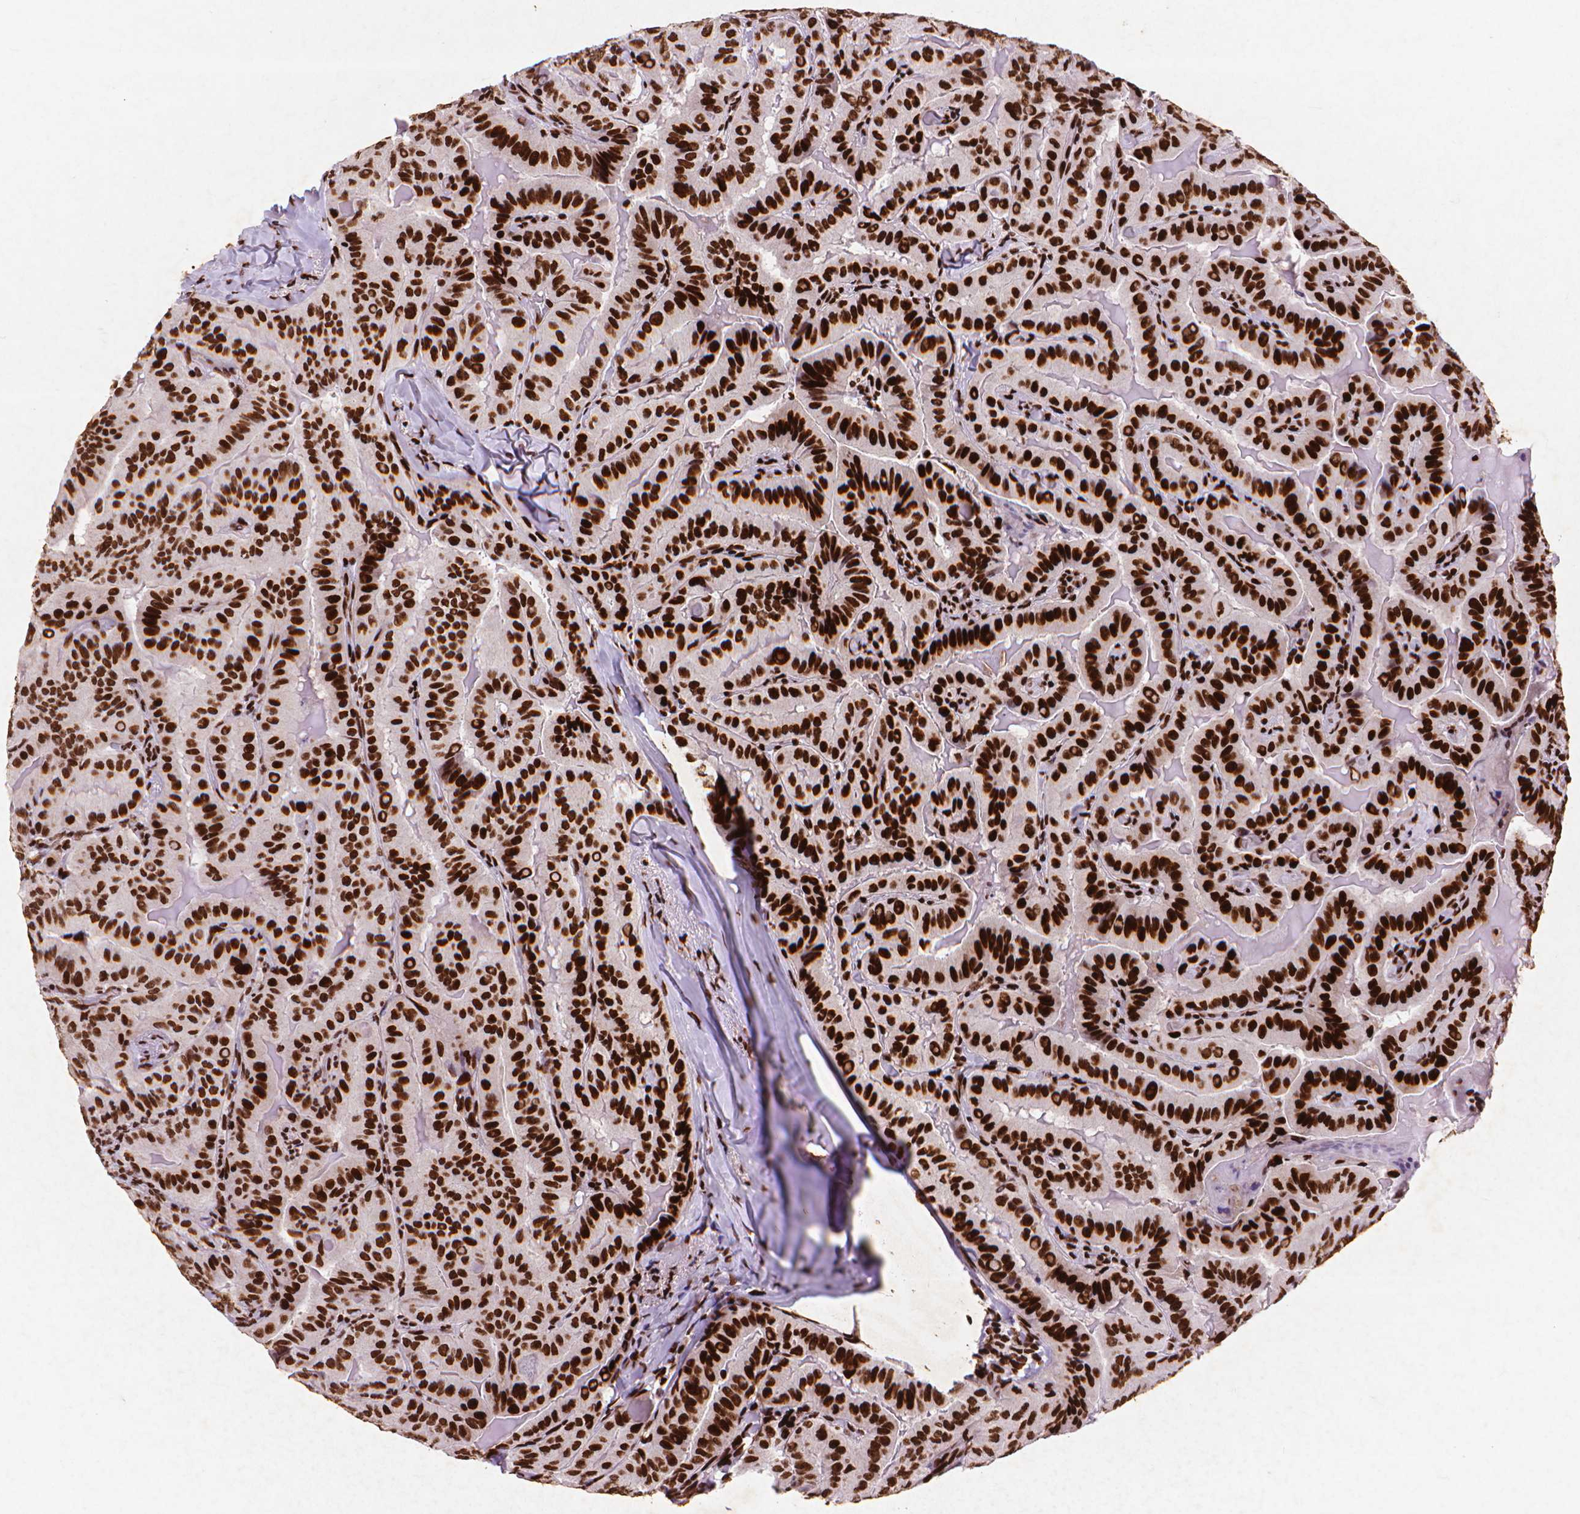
{"staining": {"intensity": "strong", "quantity": ">75%", "location": "nuclear"}, "tissue": "thyroid cancer", "cell_type": "Tumor cells", "image_type": "cancer", "snomed": [{"axis": "morphology", "description": "Papillary adenocarcinoma, NOS"}, {"axis": "topography", "description": "Thyroid gland"}], "caption": "Immunohistochemical staining of thyroid papillary adenocarcinoma exhibits high levels of strong nuclear protein positivity in approximately >75% of tumor cells. (brown staining indicates protein expression, while blue staining denotes nuclei).", "gene": "CITED2", "patient": {"sex": "female", "age": 68}}